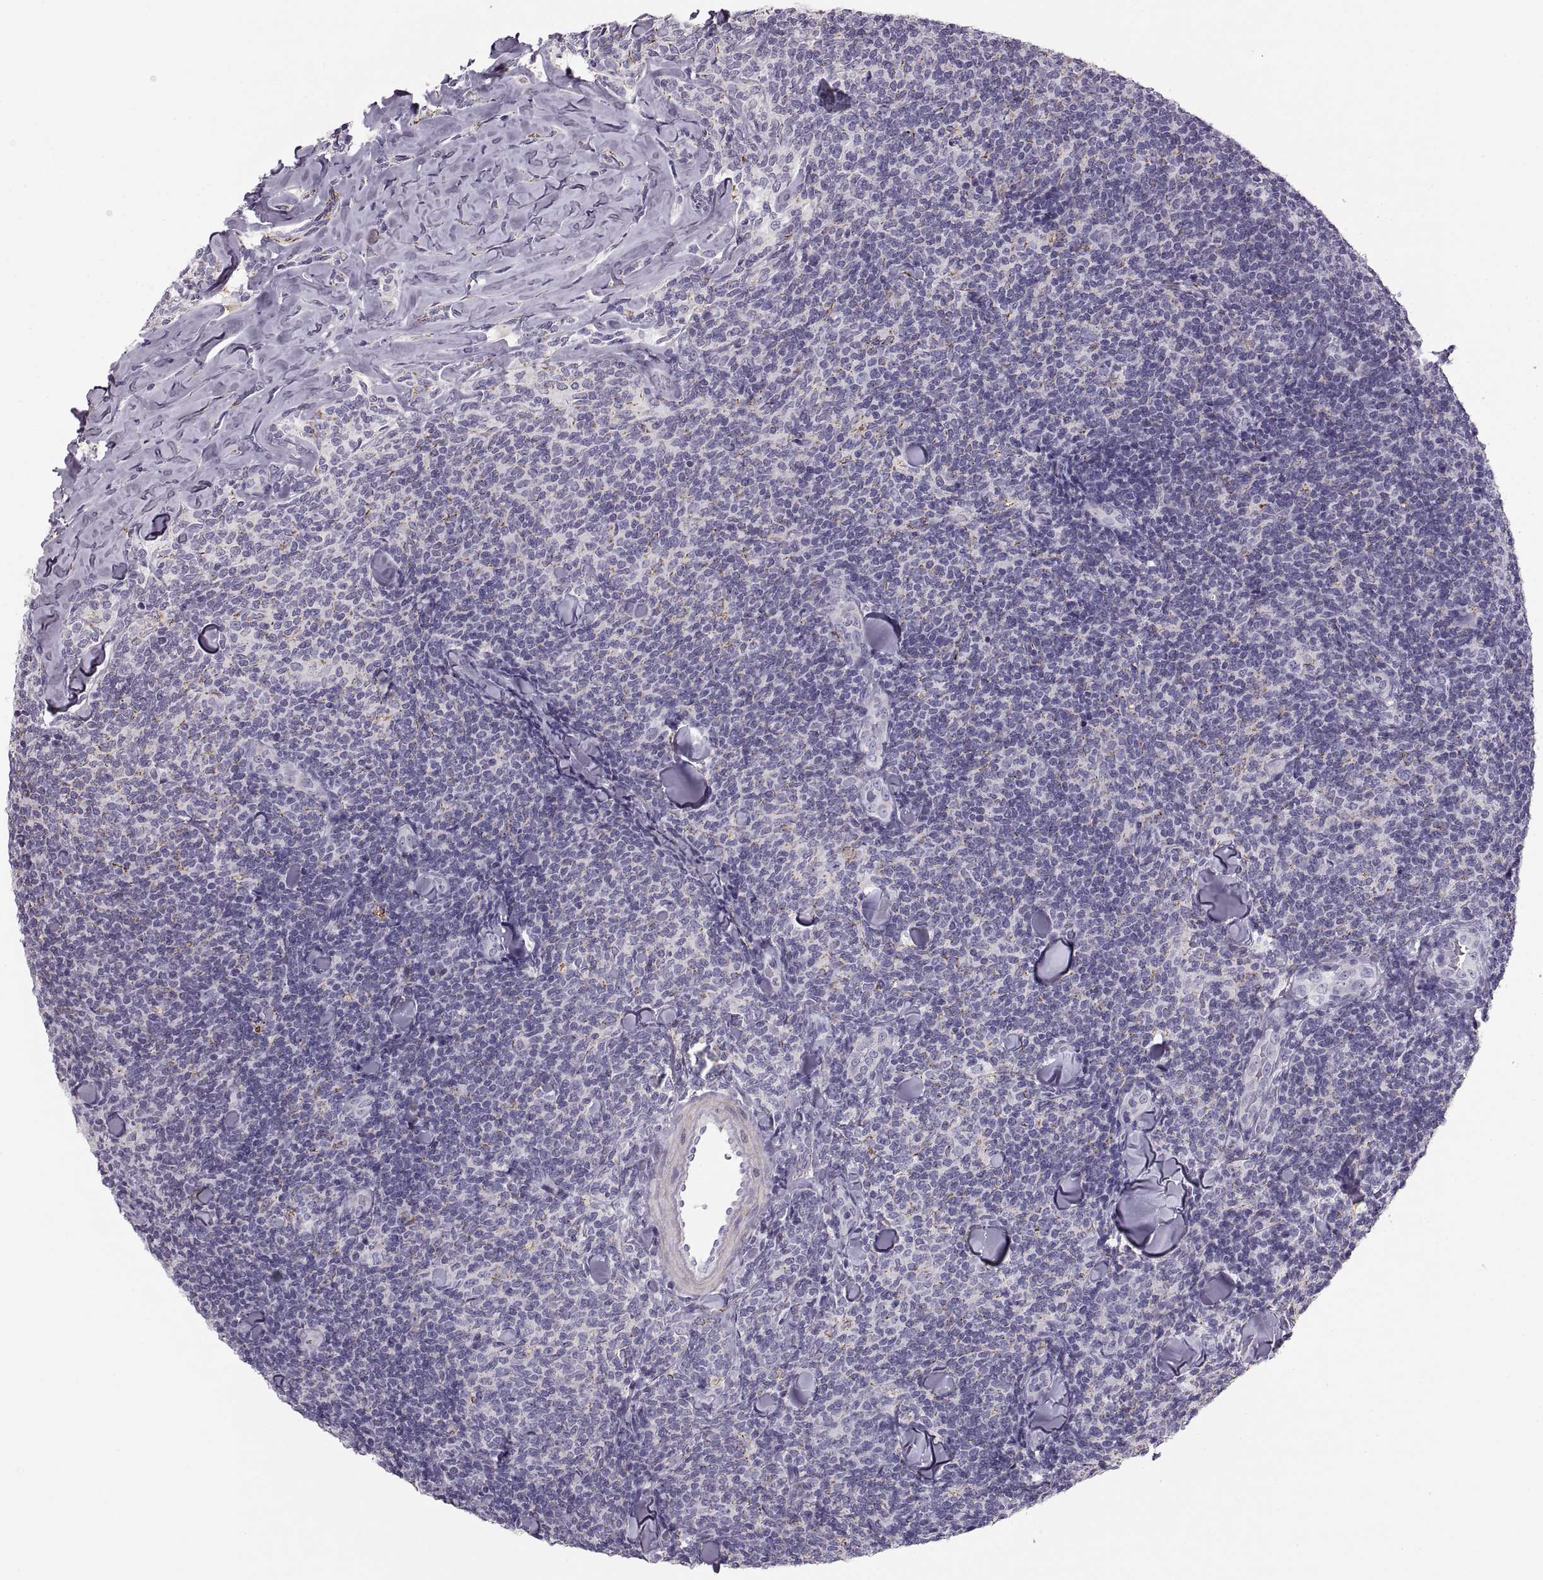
{"staining": {"intensity": "negative", "quantity": "none", "location": "none"}, "tissue": "lymphoma", "cell_type": "Tumor cells", "image_type": "cancer", "snomed": [{"axis": "morphology", "description": "Malignant lymphoma, non-Hodgkin's type, Low grade"}, {"axis": "topography", "description": "Lymph node"}], "caption": "The histopathology image shows no significant expression in tumor cells of low-grade malignant lymphoma, non-Hodgkin's type.", "gene": "COL9A3", "patient": {"sex": "female", "age": 56}}